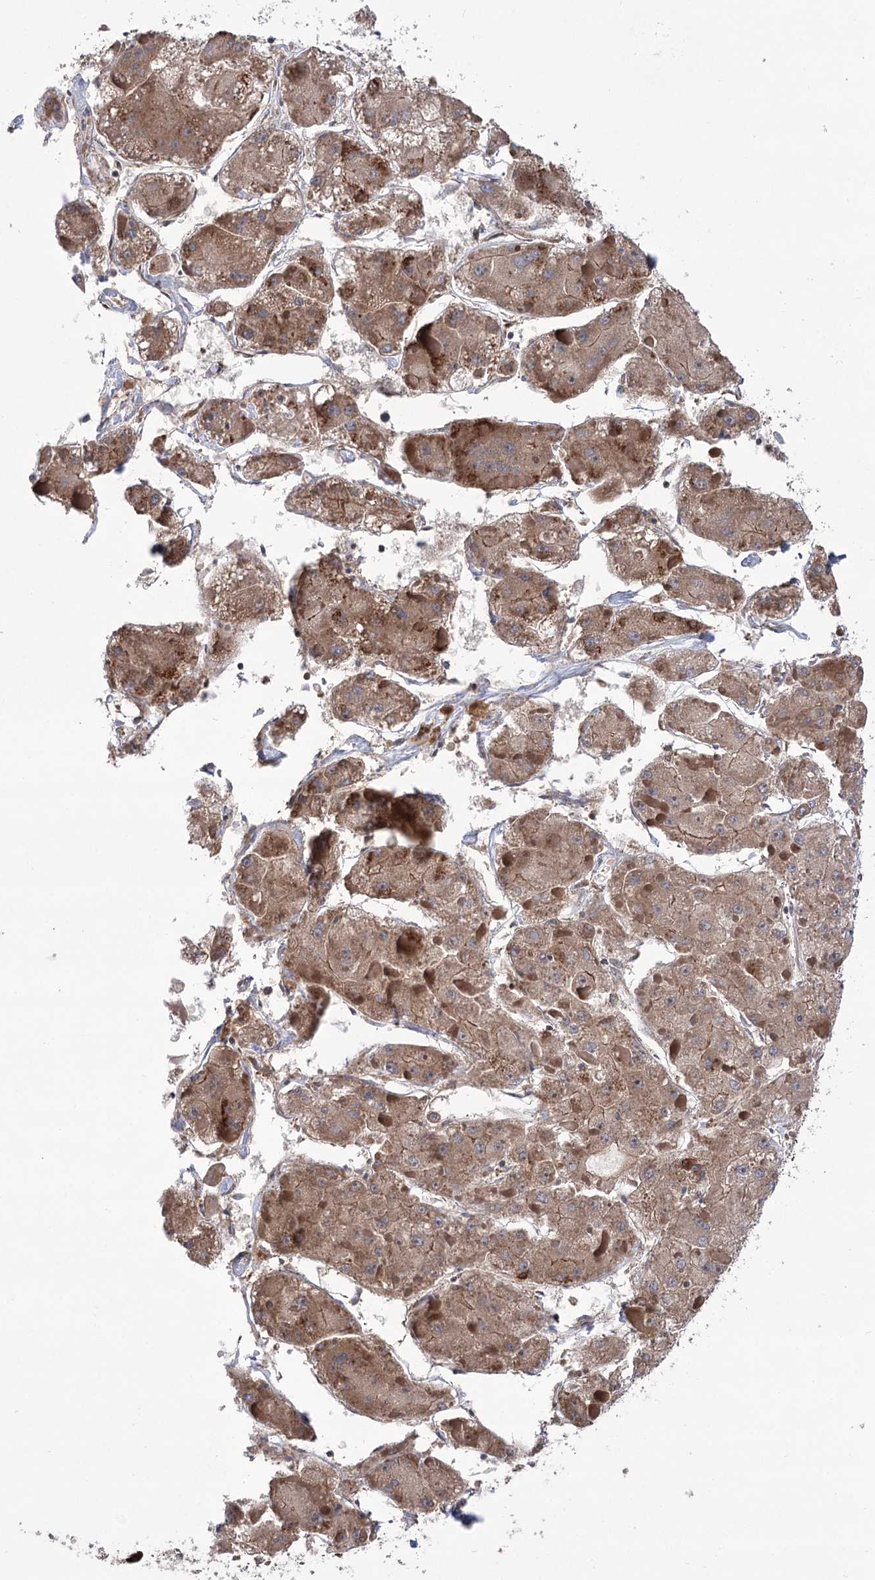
{"staining": {"intensity": "moderate", "quantity": ">75%", "location": "cytoplasmic/membranous"}, "tissue": "liver cancer", "cell_type": "Tumor cells", "image_type": "cancer", "snomed": [{"axis": "morphology", "description": "Carcinoma, Hepatocellular, NOS"}, {"axis": "topography", "description": "Liver"}], "caption": "Immunohistochemistry (IHC) staining of hepatocellular carcinoma (liver), which reveals medium levels of moderate cytoplasmic/membranous expression in approximately >75% of tumor cells indicating moderate cytoplasmic/membranous protein positivity. The staining was performed using DAB (brown) for protein detection and nuclei were counterstained in hematoxylin (blue).", "gene": "VPS37B", "patient": {"sex": "female", "age": 73}}